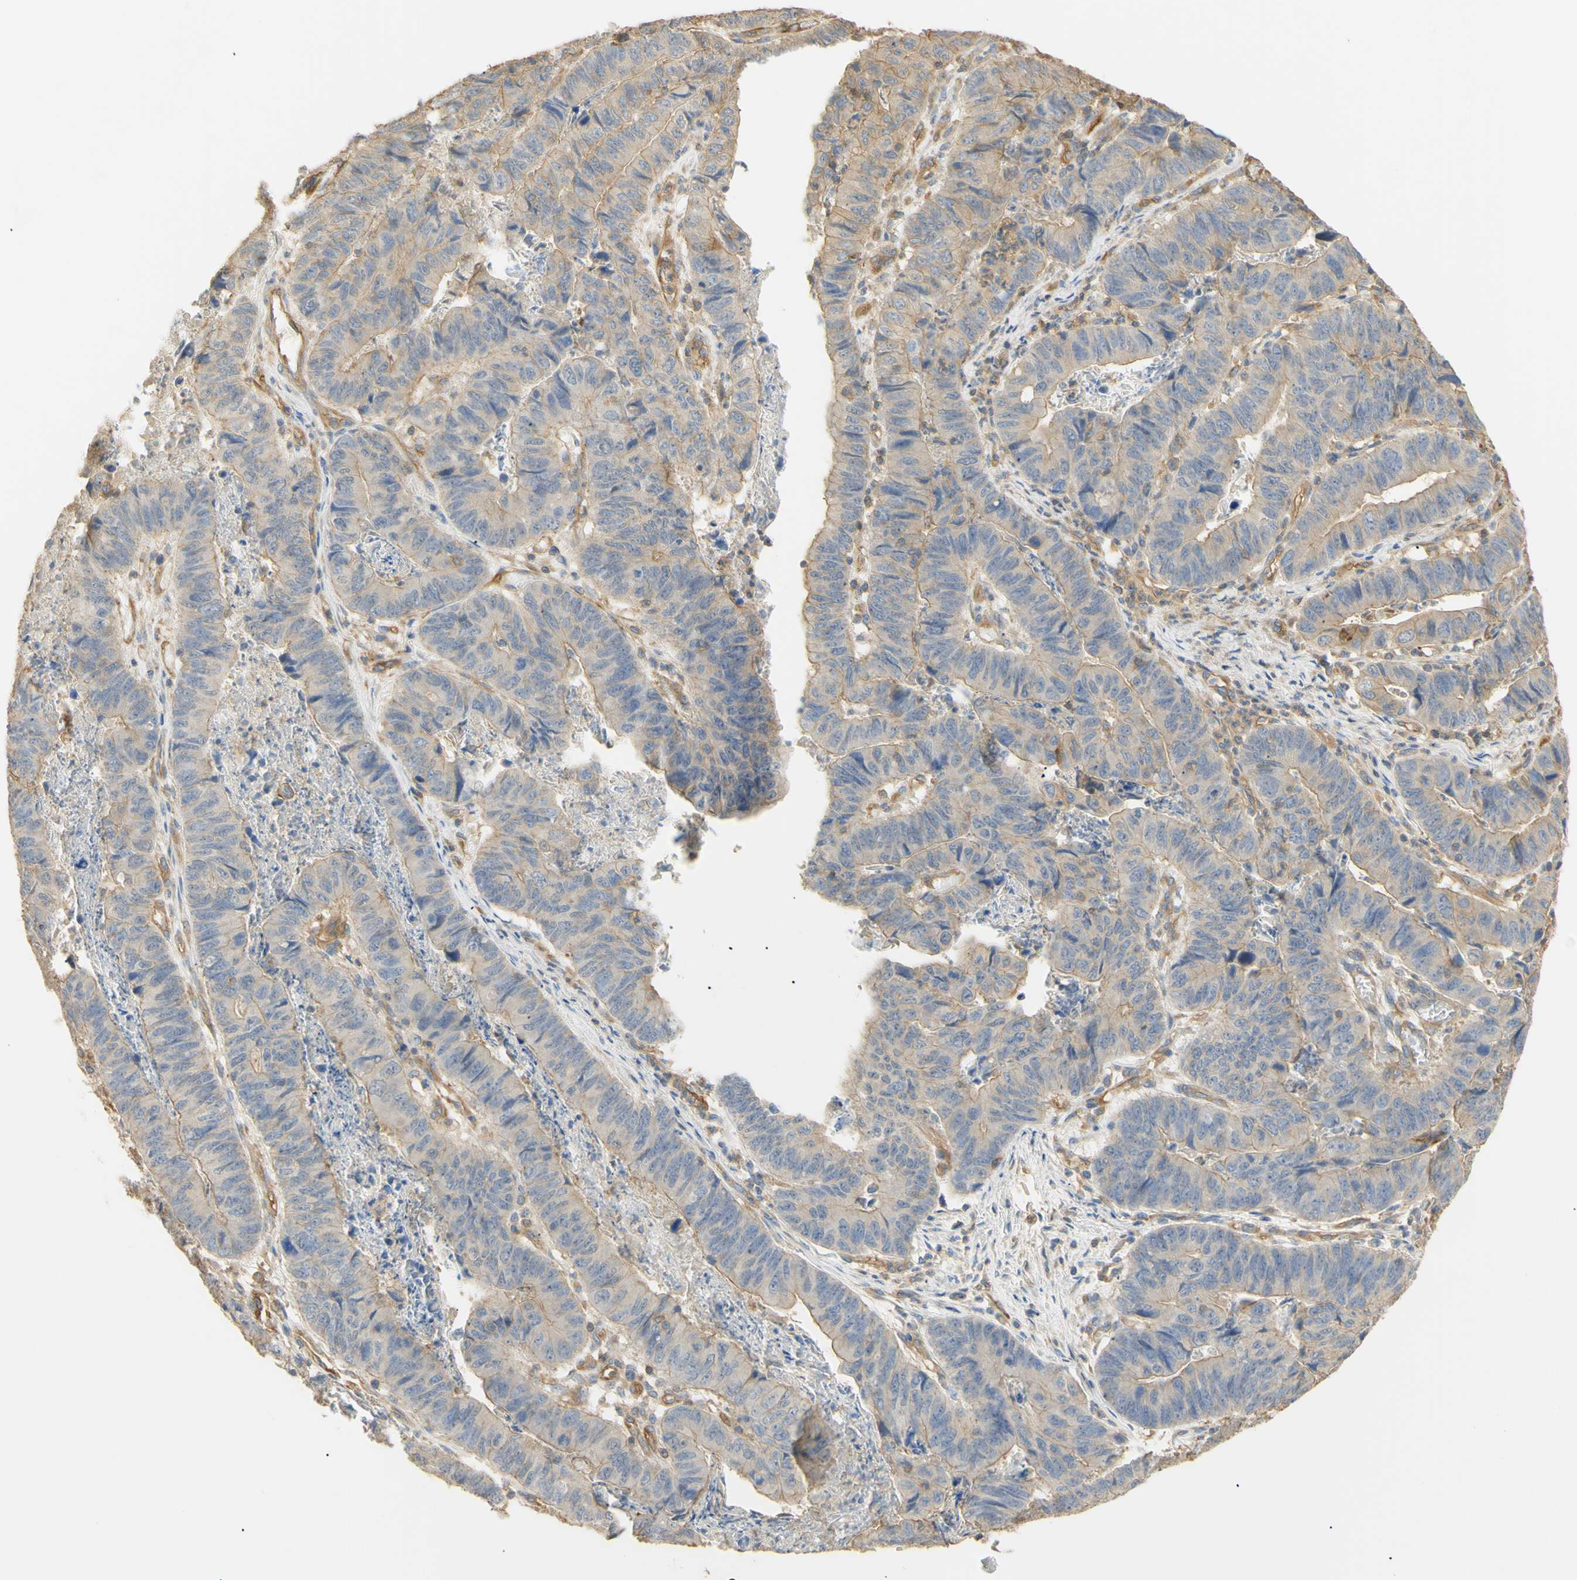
{"staining": {"intensity": "weak", "quantity": "<25%", "location": "cytoplasmic/membranous"}, "tissue": "stomach cancer", "cell_type": "Tumor cells", "image_type": "cancer", "snomed": [{"axis": "morphology", "description": "Adenocarcinoma, NOS"}, {"axis": "topography", "description": "Stomach, lower"}], "caption": "High magnification brightfield microscopy of stomach adenocarcinoma stained with DAB (brown) and counterstained with hematoxylin (blue): tumor cells show no significant expression.", "gene": "KCNE4", "patient": {"sex": "male", "age": 77}}